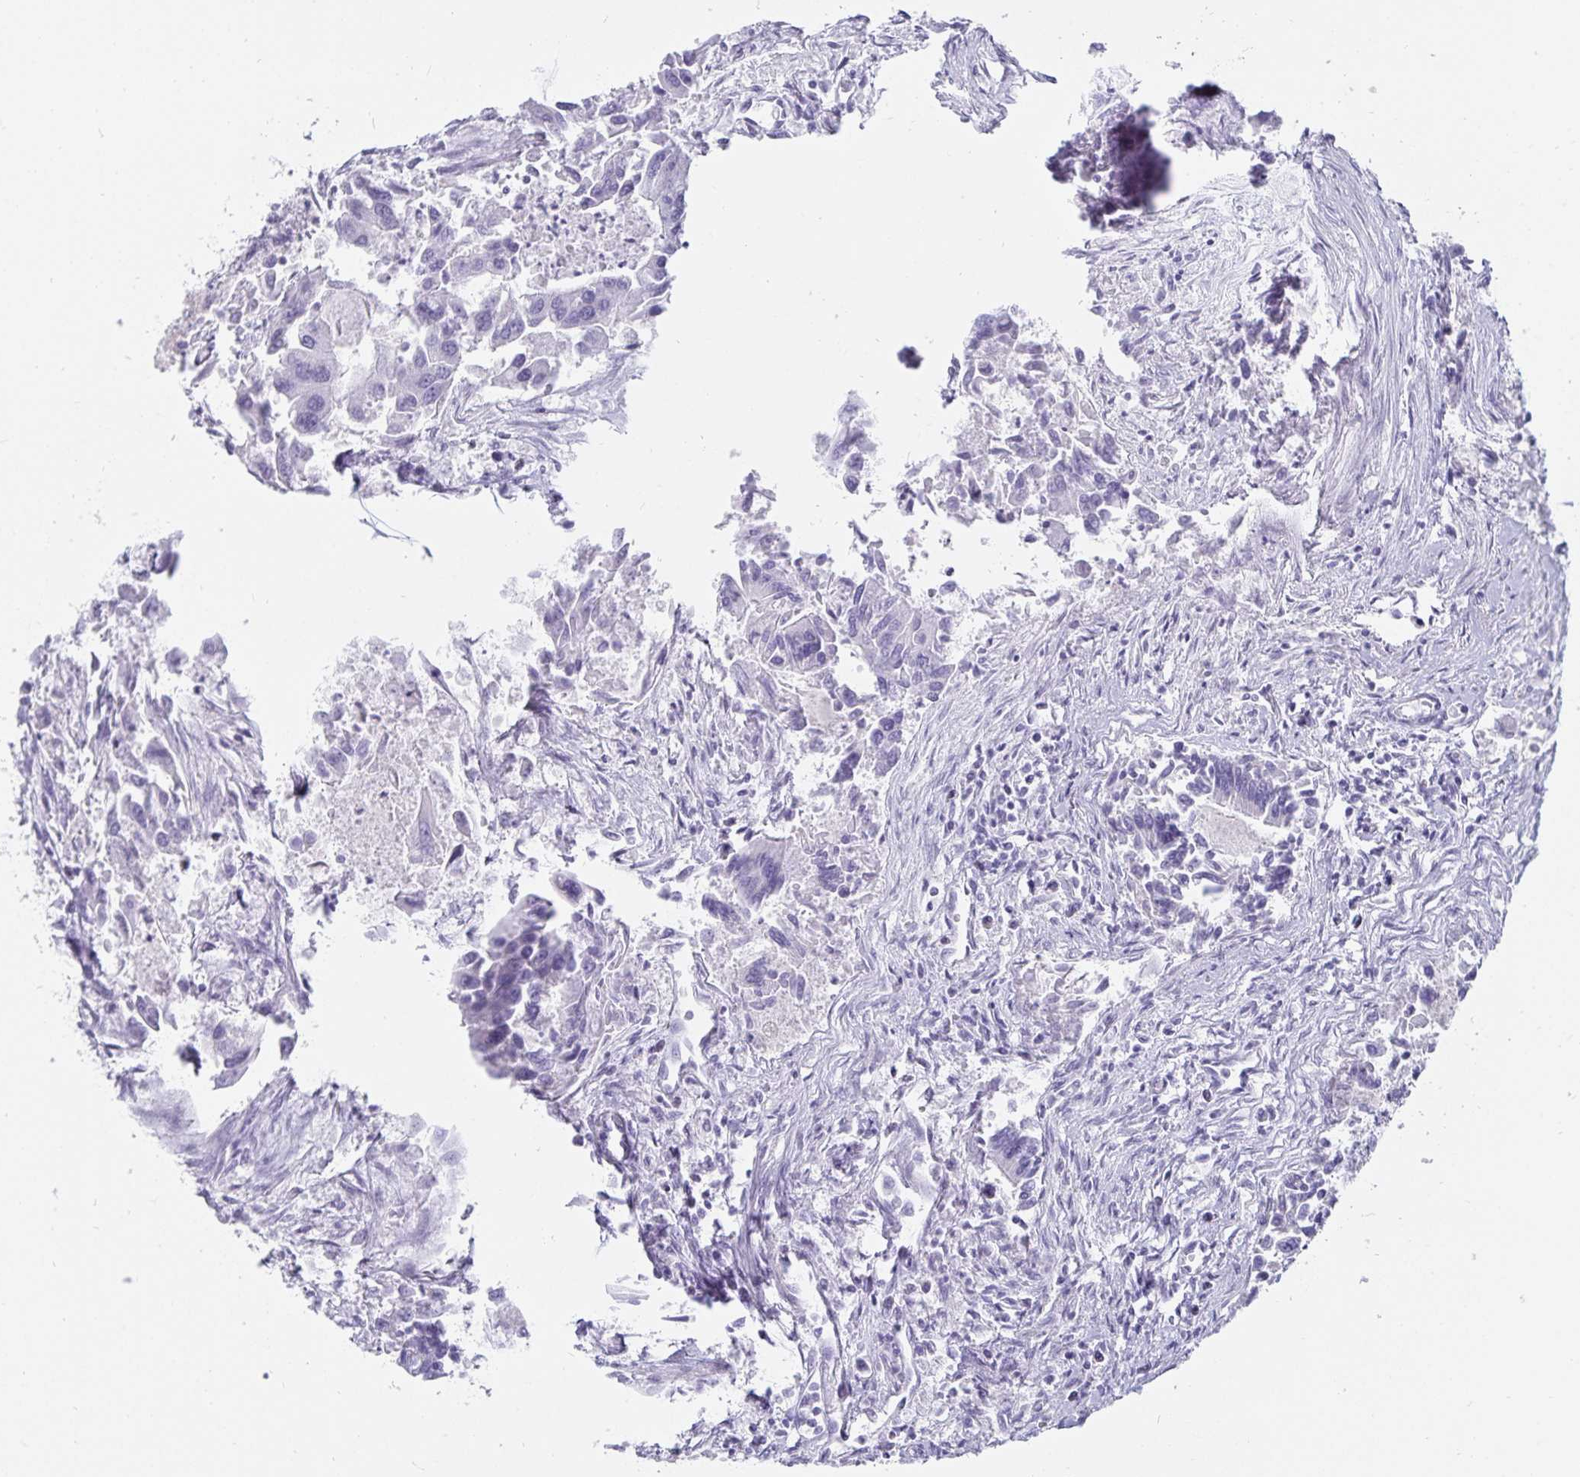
{"staining": {"intensity": "negative", "quantity": "none", "location": "none"}, "tissue": "colorectal cancer", "cell_type": "Tumor cells", "image_type": "cancer", "snomed": [{"axis": "morphology", "description": "Adenocarcinoma, NOS"}, {"axis": "topography", "description": "Colon"}], "caption": "An immunohistochemistry histopathology image of colorectal cancer (adenocarcinoma) is shown. There is no staining in tumor cells of colorectal cancer (adenocarcinoma).", "gene": "DEFA6", "patient": {"sex": "female", "age": 67}}